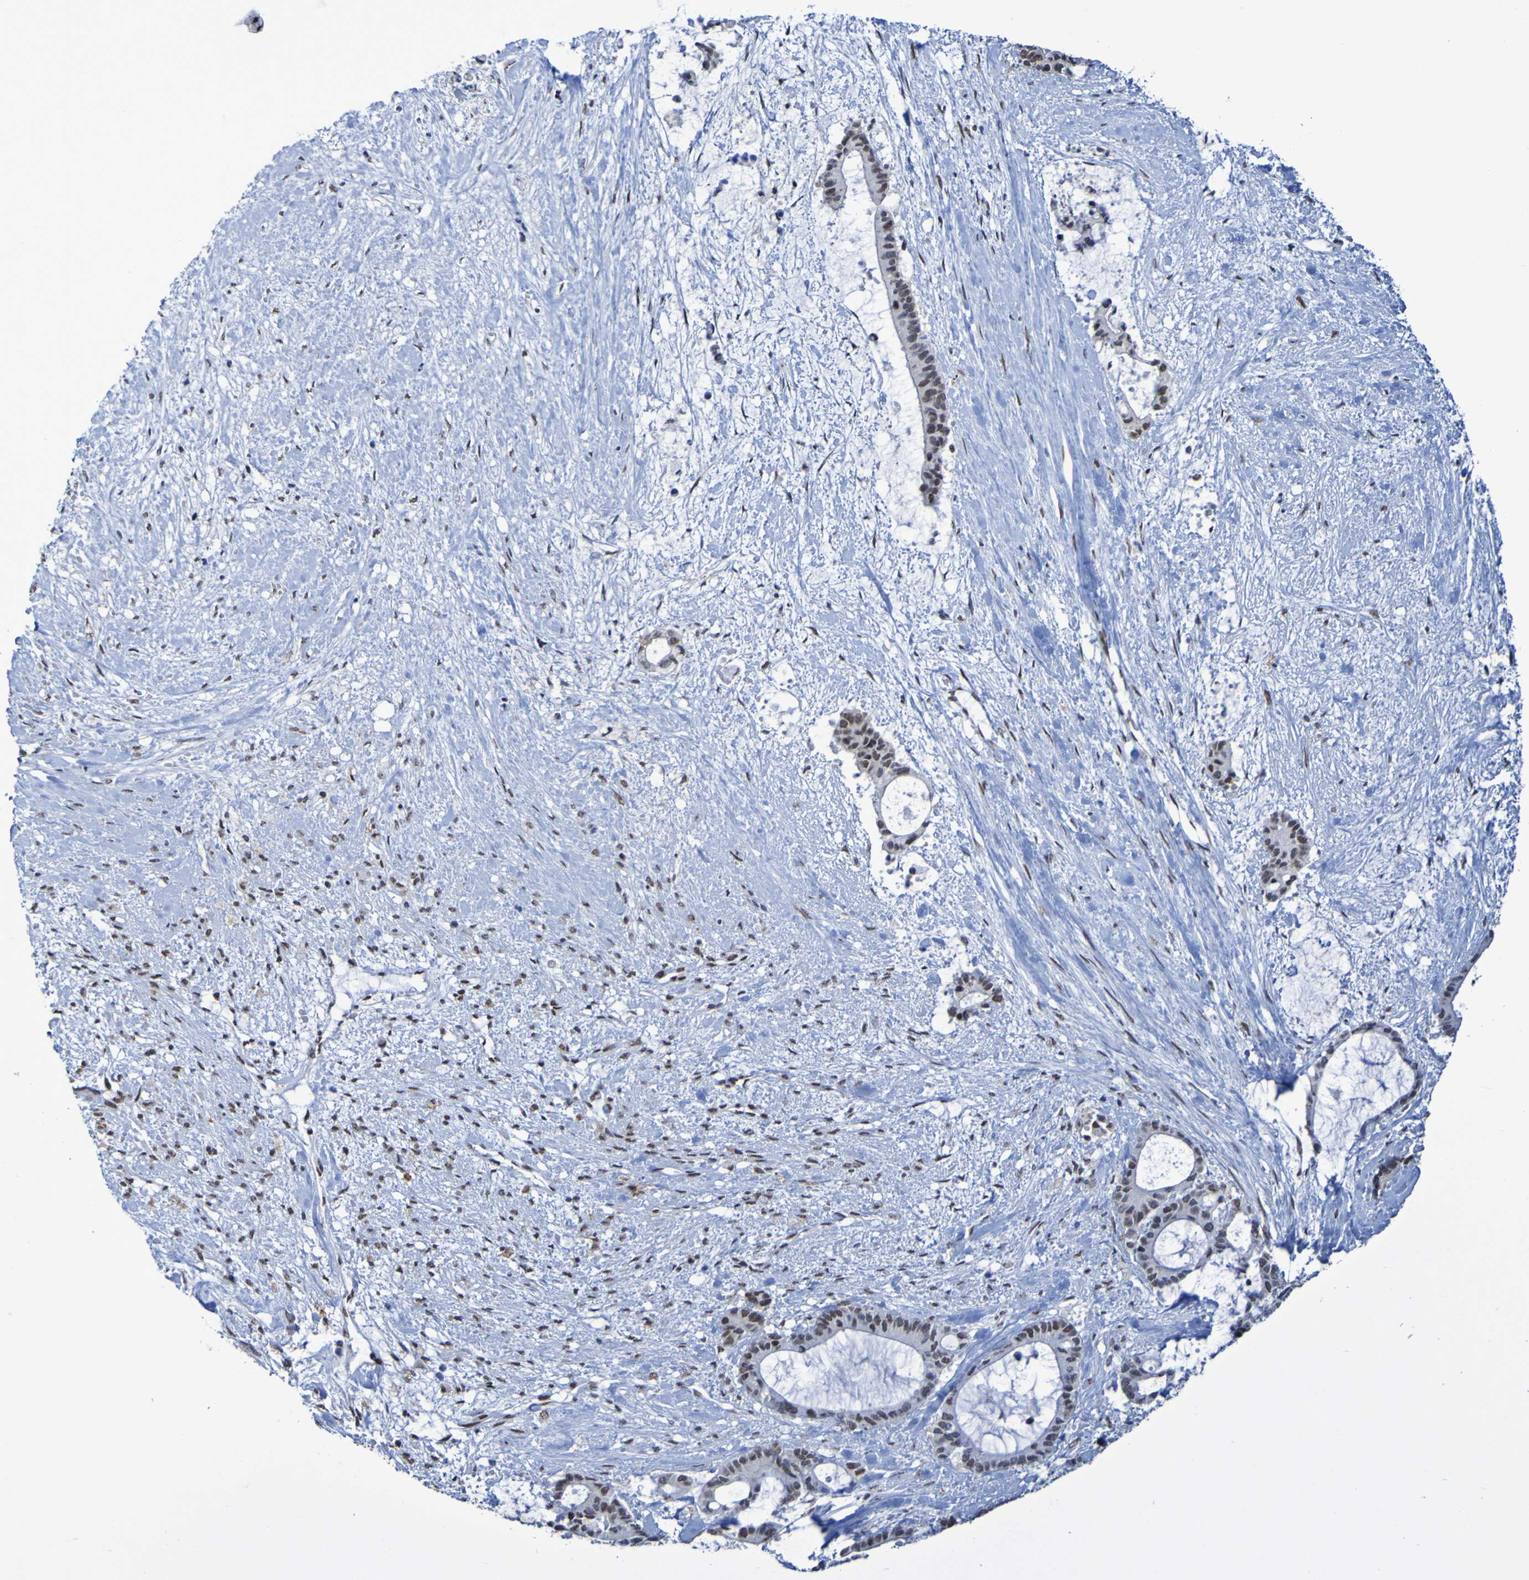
{"staining": {"intensity": "strong", "quantity": ">75%", "location": "nuclear"}, "tissue": "liver cancer", "cell_type": "Tumor cells", "image_type": "cancer", "snomed": [{"axis": "morphology", "description": "Normal tissue, NOS"}, {"axis": "morphology", "description": "Cholangiocarcinoma"}, {"axis": "topography", "description": "Liver"}, {"axis": "topography", "description": "Peripheral nerve tissue"}], "caption": "Human liver cancer stained with a brown dye shows strong nuclear positive expression in about >75% of tumor cells.", "gene": "MRTFB", "patient": {"sex": "female", "age": 73}}